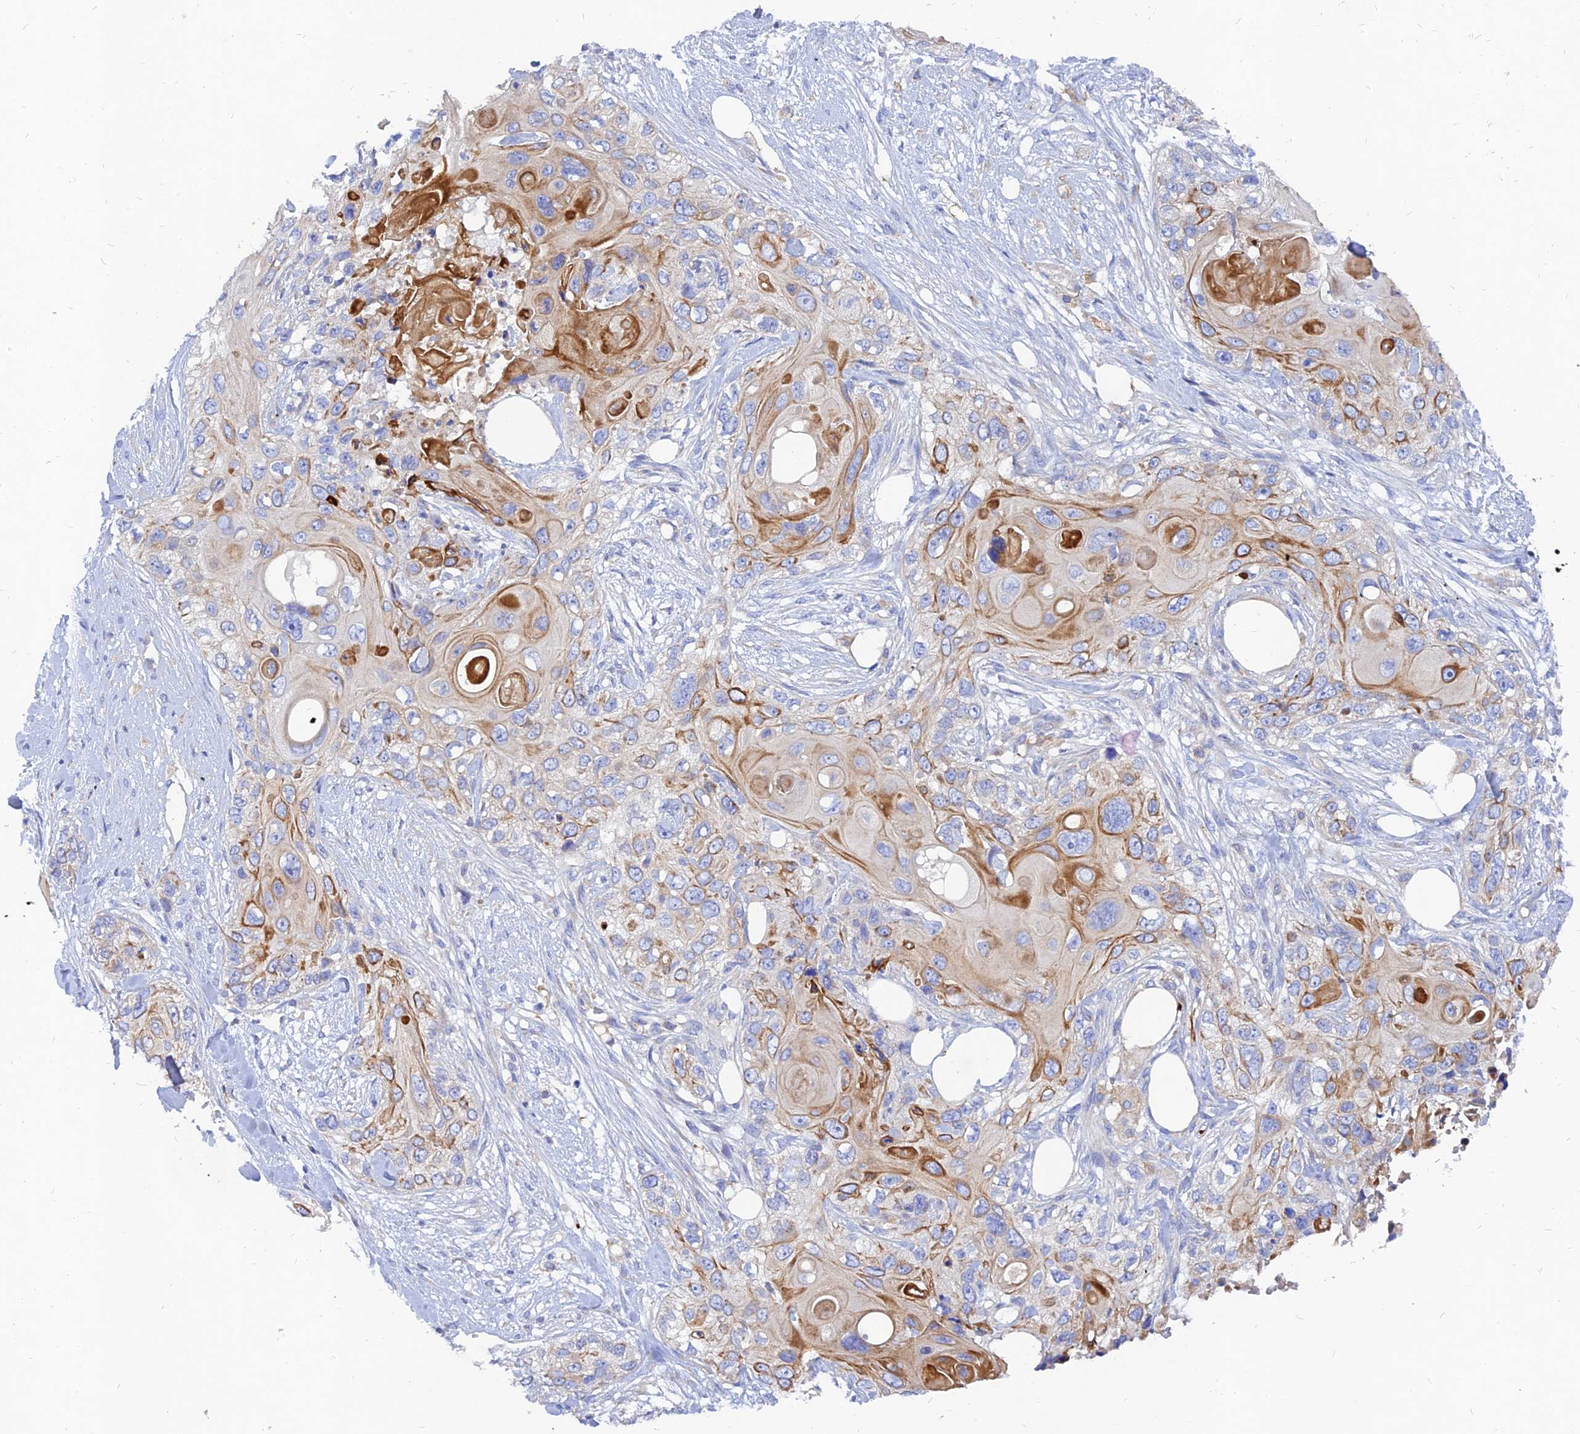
{"staining": {"intensity": "moderate", "quantity": "<25%", "location": "cytoplasmic/membranous"}, "tissue": "skin cancer", "cell_type": "Tumor cells", "image_type": "cancer", "snomed": [{"axis": "morphology", "description": "Normal tissue, NOS"}, {"axis": "morphology", "description": "Squamous cell carcinoma, NOS"}, {"axis": "topography", "description": "Skin"}], "caption": "Moderate cytoplasmic/membranous protein staining is appreciated in approximately <25% of tumor cells in skin cancer (squamous cell carcinoma).", "gene": "MROH1", "patient": {"sex": "male", "age": 72}}